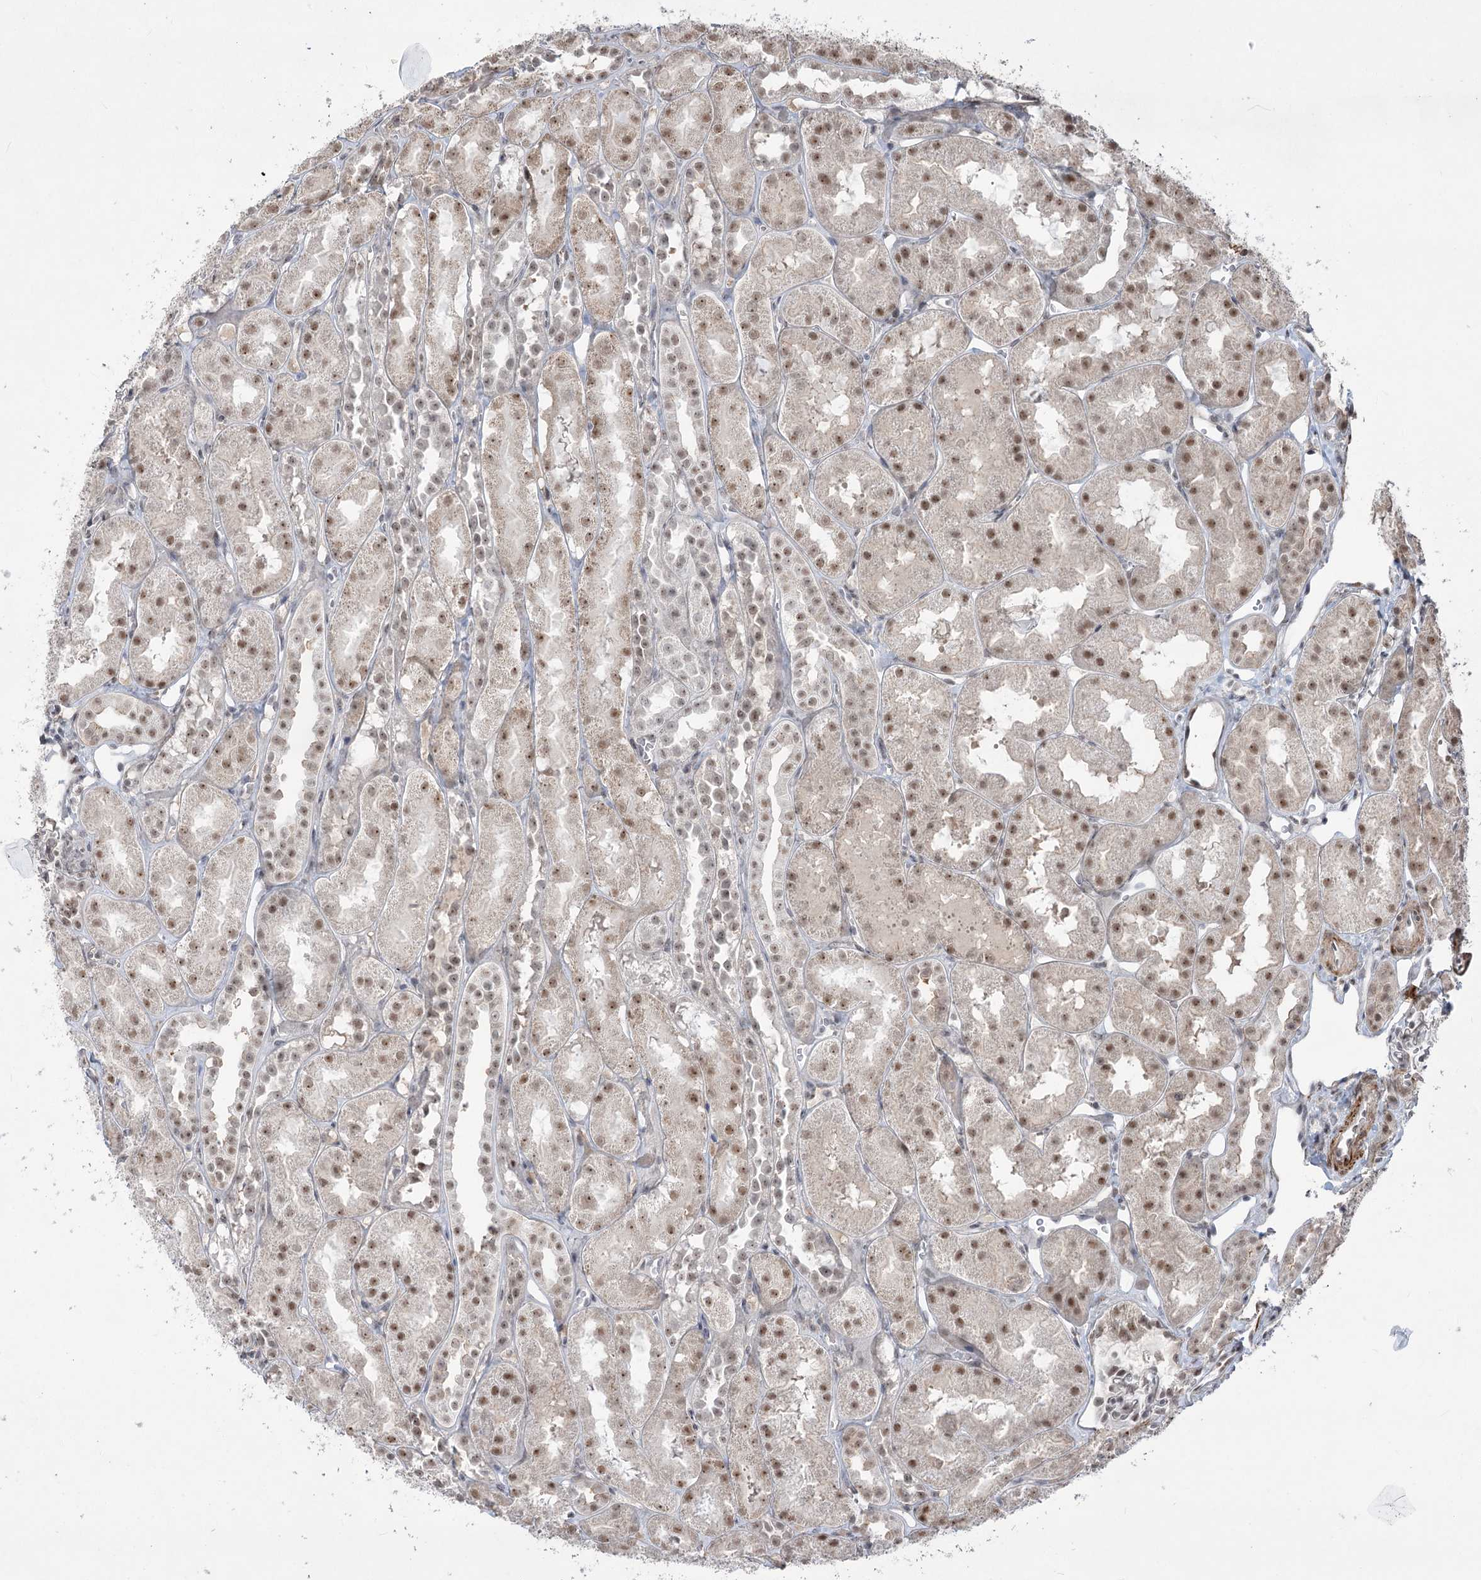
{"staining": {"intensity": "negative", "quantity": "none", "location": "none"}, "tissue": "kidney", "cell_type": "Cells in glomeruli", "image_type": "normal", "snomed": [{"axis": "morphology", "description": "Normal tissue, NOS"}, {"axis": "topography", "description": "Kidney"}, {"axis": "topography", "description": "Urinary bladder"}], "caption": "Kidney was stained to show a protein in brown. There is no significant positivity in cells in glomeruli. The staining was performed using DAB (3,3'-diaminobenzidine) to visualize the protein expression in brown, while the nuclei were stained in blue with hematoxylin (Magnification: 20x).", "gene": "ZSCAN23", "patient": {"sex": "male", "age": 16}}